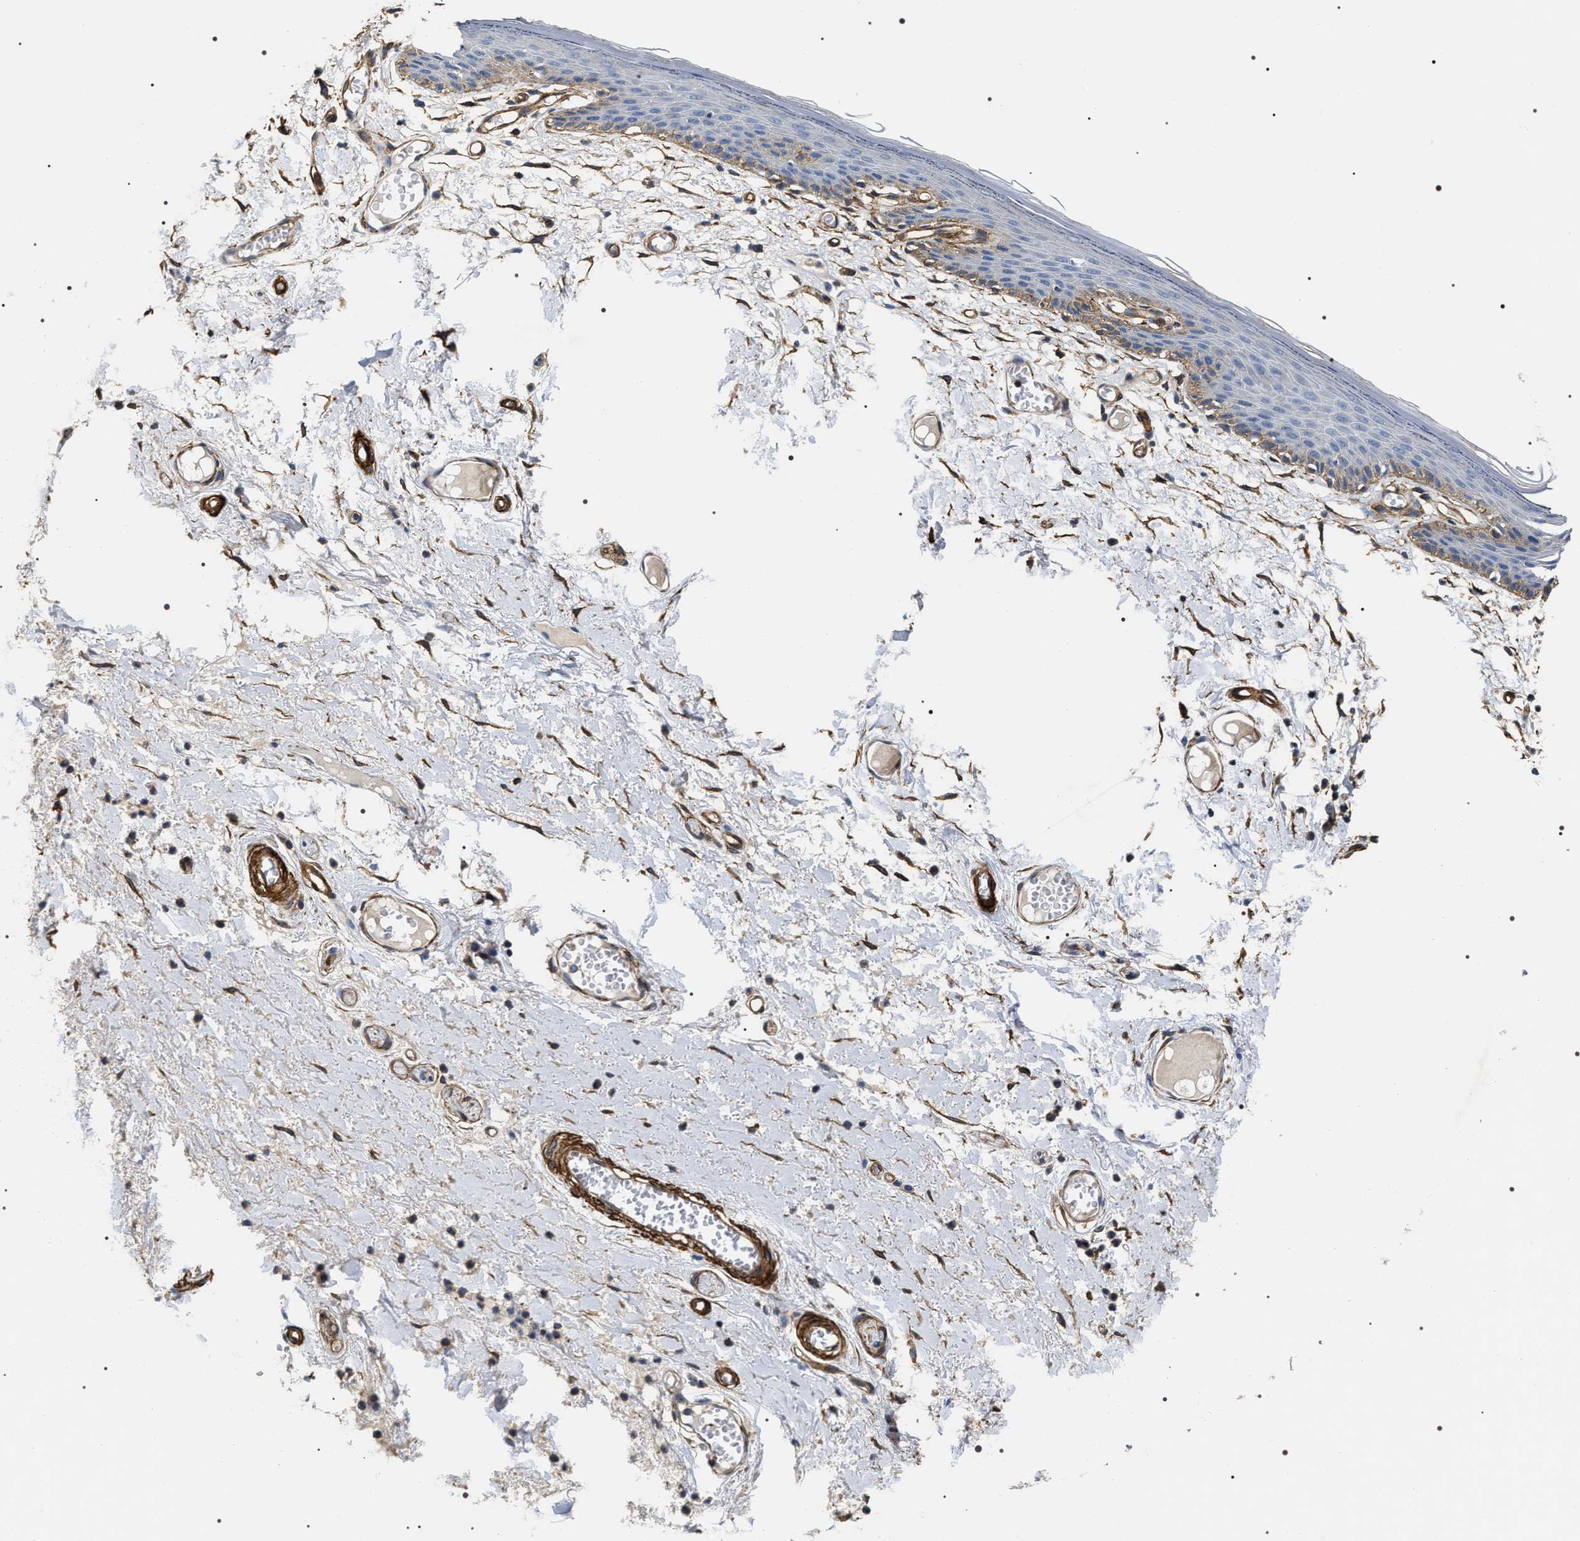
{"staining": {"intensity": "weak", "quantity": "<25%", "location": "cytoplasmic/membranous"}, "tissue": "skin", "cell_type": "Epidermal cells", "image_type": "normal", "snomed": [{"axis": "morphology", "description": "Normal tissue, NOS"}, {"axis": "topography", "description": "Vulva"}], "caption": "This is an immunohistochemistry (IHC) micrograph of unremarkable skin. There is no positivity in epidermal cells.", "gene": "ZC3HAV1L", "patient": {"sex": "female", "age": 54}}